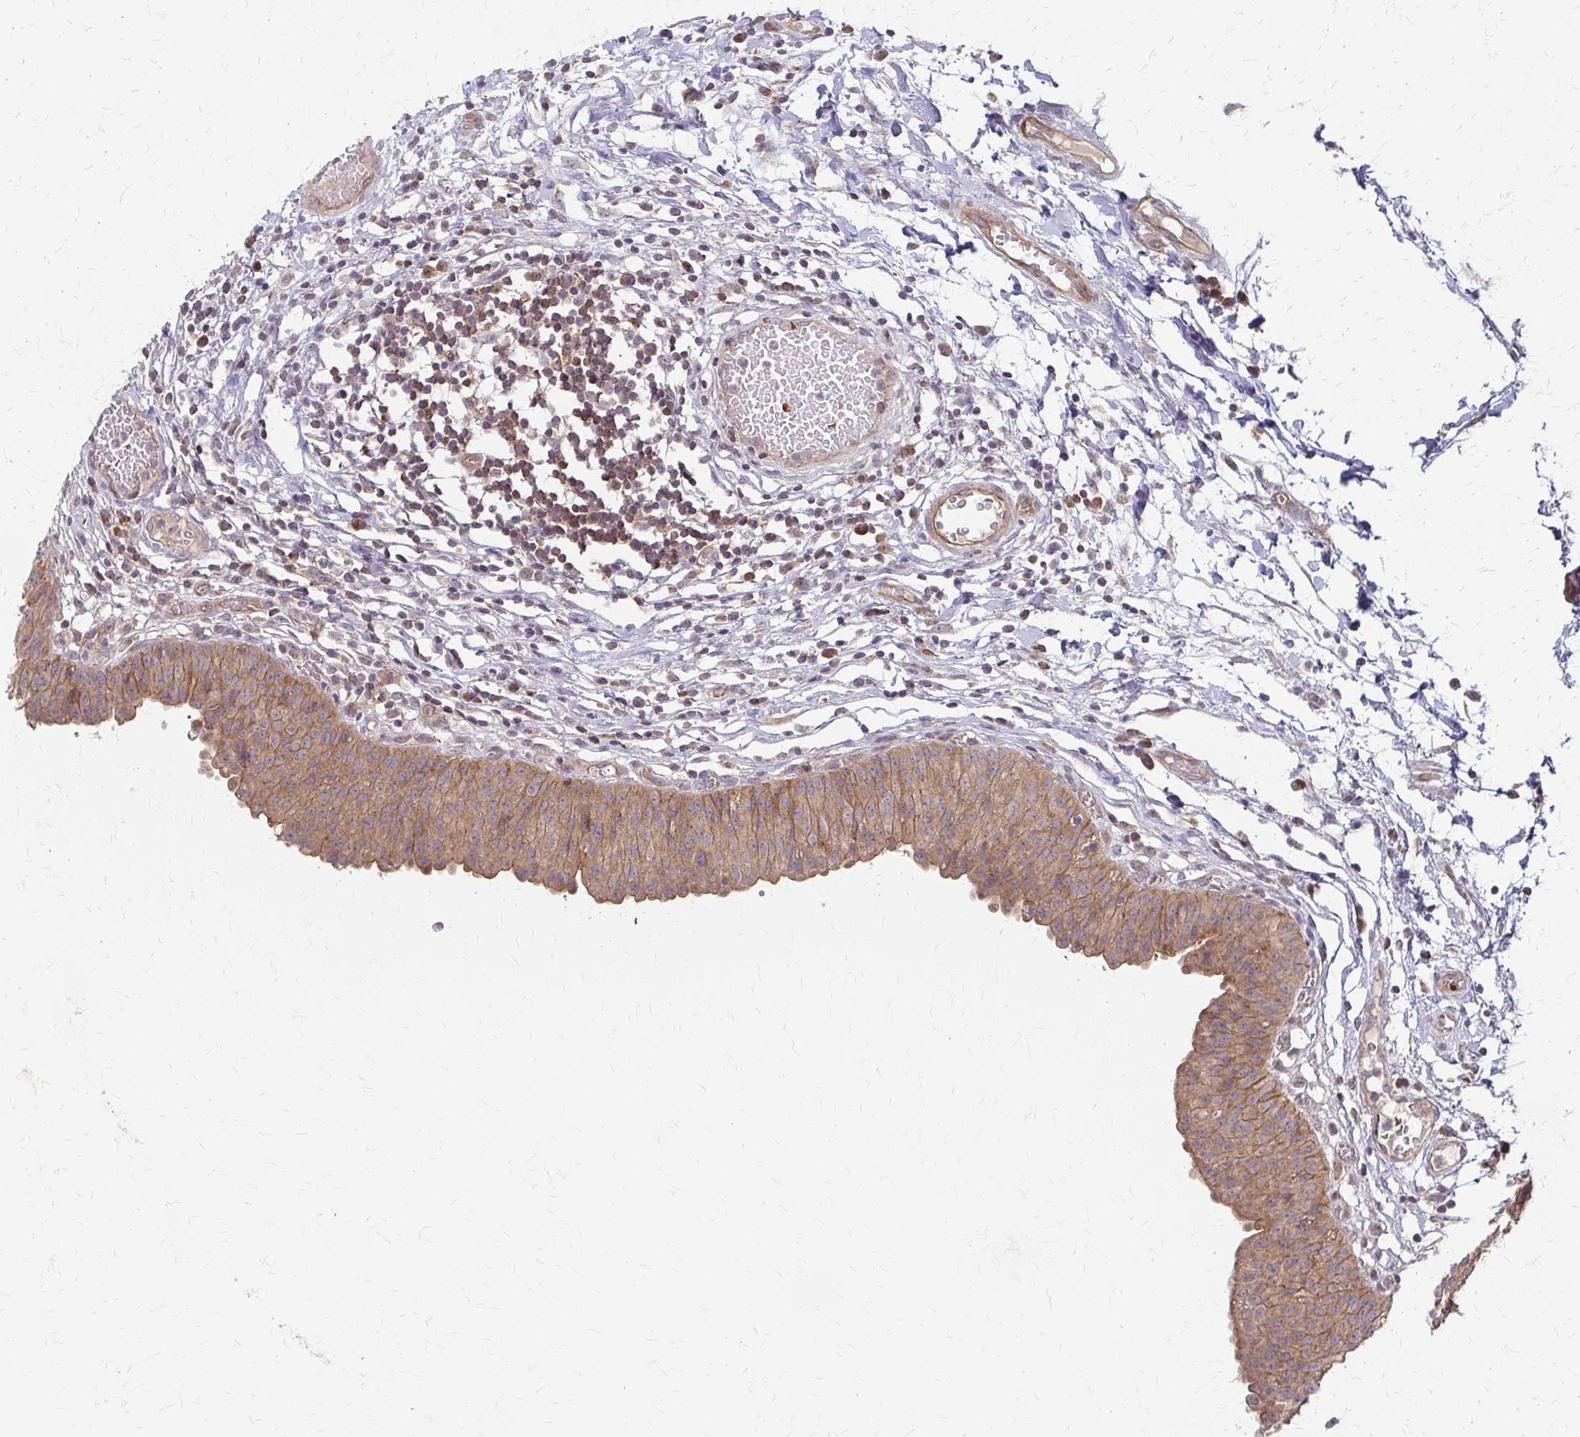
{"staining": {"intensity": "moderate", "quantity": ">75%", "location": "cytoplasmic/membranous"}, "tissue": "urinary bladder", "cell_type": "Urothelial cells", "image_type": "normal", "snomed": [{"axis": "morphology", "description": "Normal tissue, NOS"}, {"axis": "topography", "description": "Urinary bladder"}], "caption": "Immunohistochemical staining of normal urinary bladder exhibits medium levels of moderate cytoplasmic/membranous staining in about >75% of urothelial cells.", "gene": "ZNF383", "patient": {"sex": "male", "age": 64}}